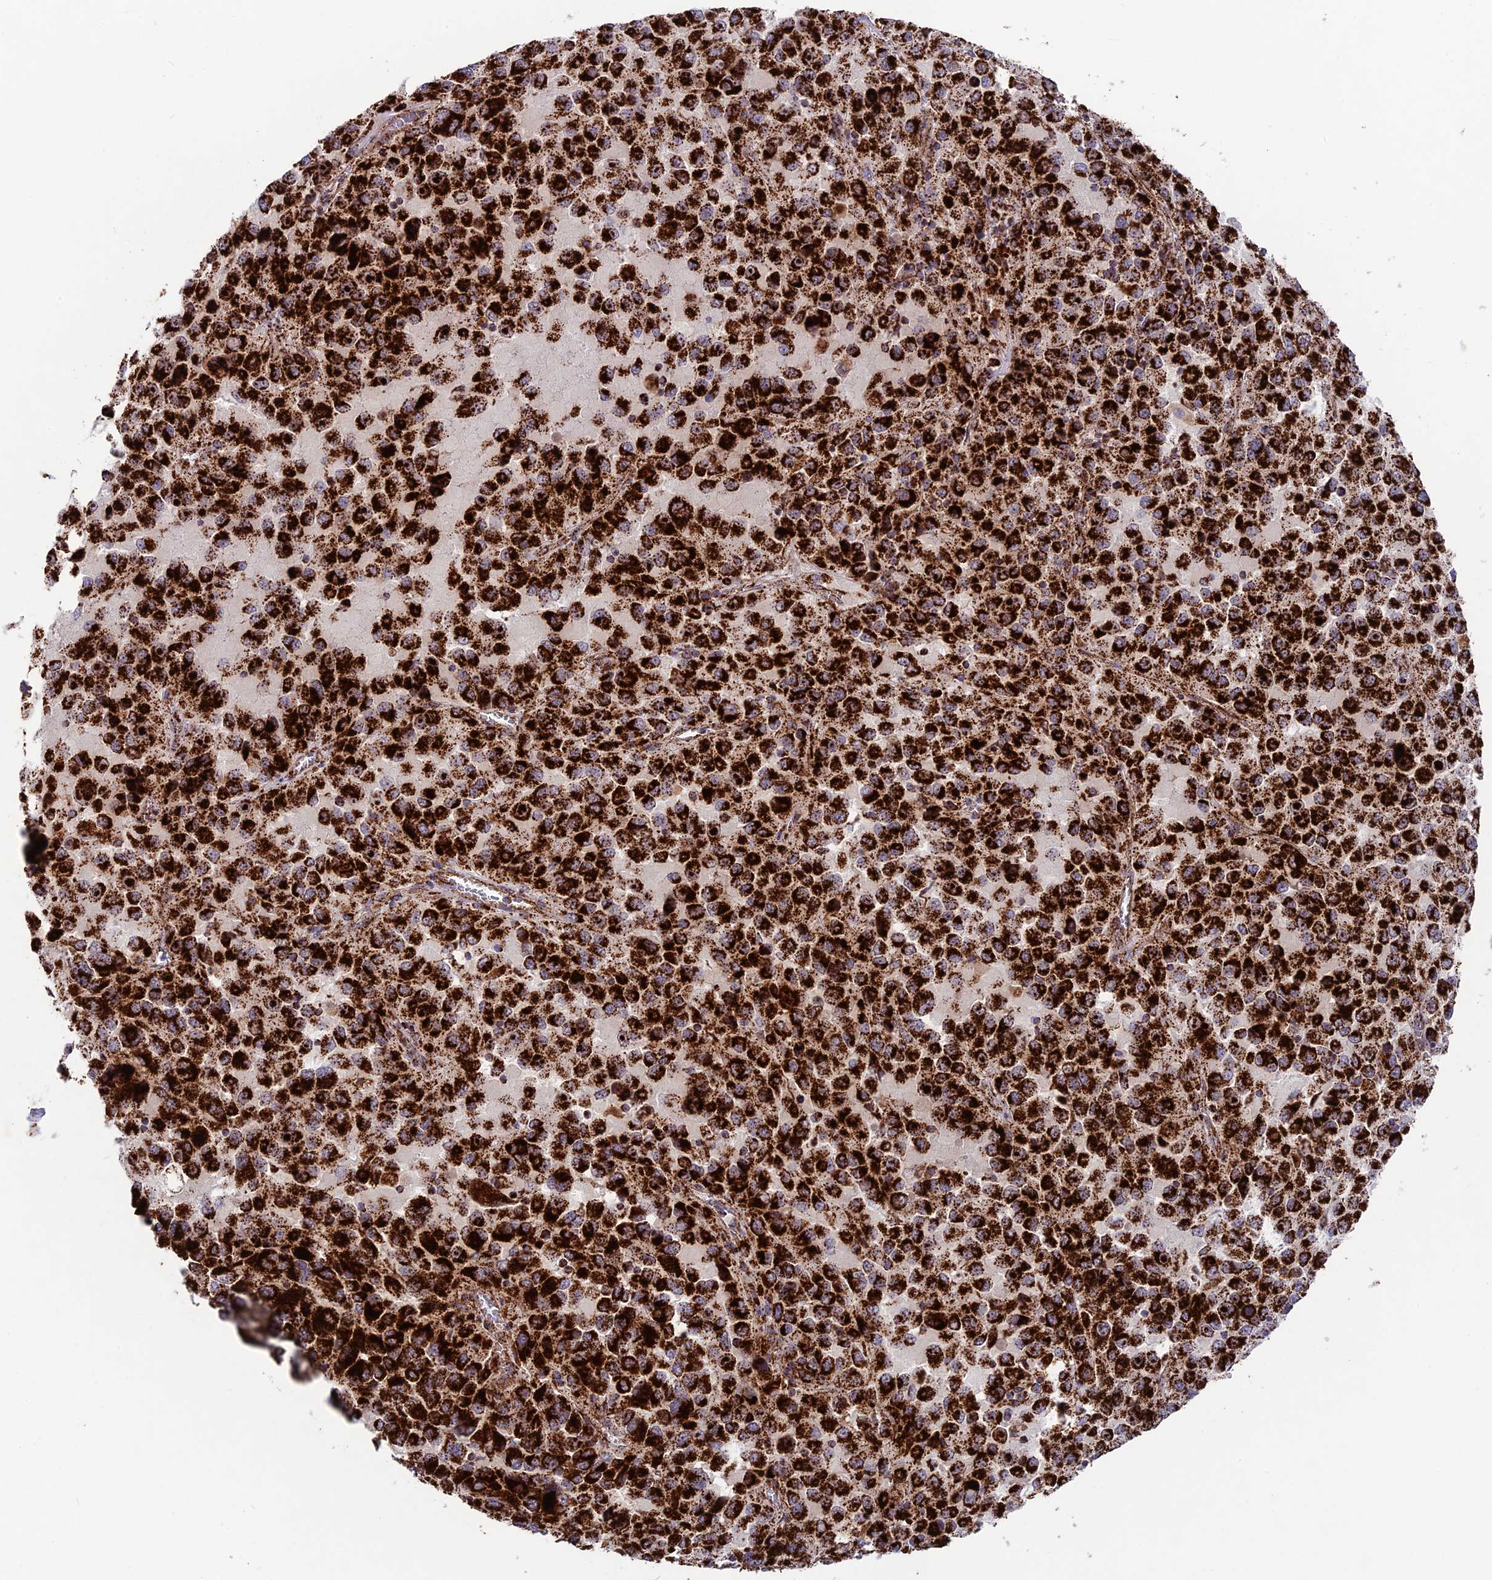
{"staining": {"intensity": "strong", "quantity": ">75%", "location": "cytoplasmic/membranous"}, "tissue": "melanoma", "cell_type": "Tumor cells", "image_type": "cancer", "snomed": [{"axis": "morphology", "description": "Malignant melanoma, Metastatic site"}, {"axis": "topography", "description": "Lung"}], "caption": "Malignant melanoma (metastatic site) stained with DAB (3,3'-diaminobenzidine) IHC demonstrates high levels of strong cytoplasmic/membranous positivity in approximately >75% of tumor cells.", "gene": "MRPS18B", "patient": {"sex": "male", "age": 64}}